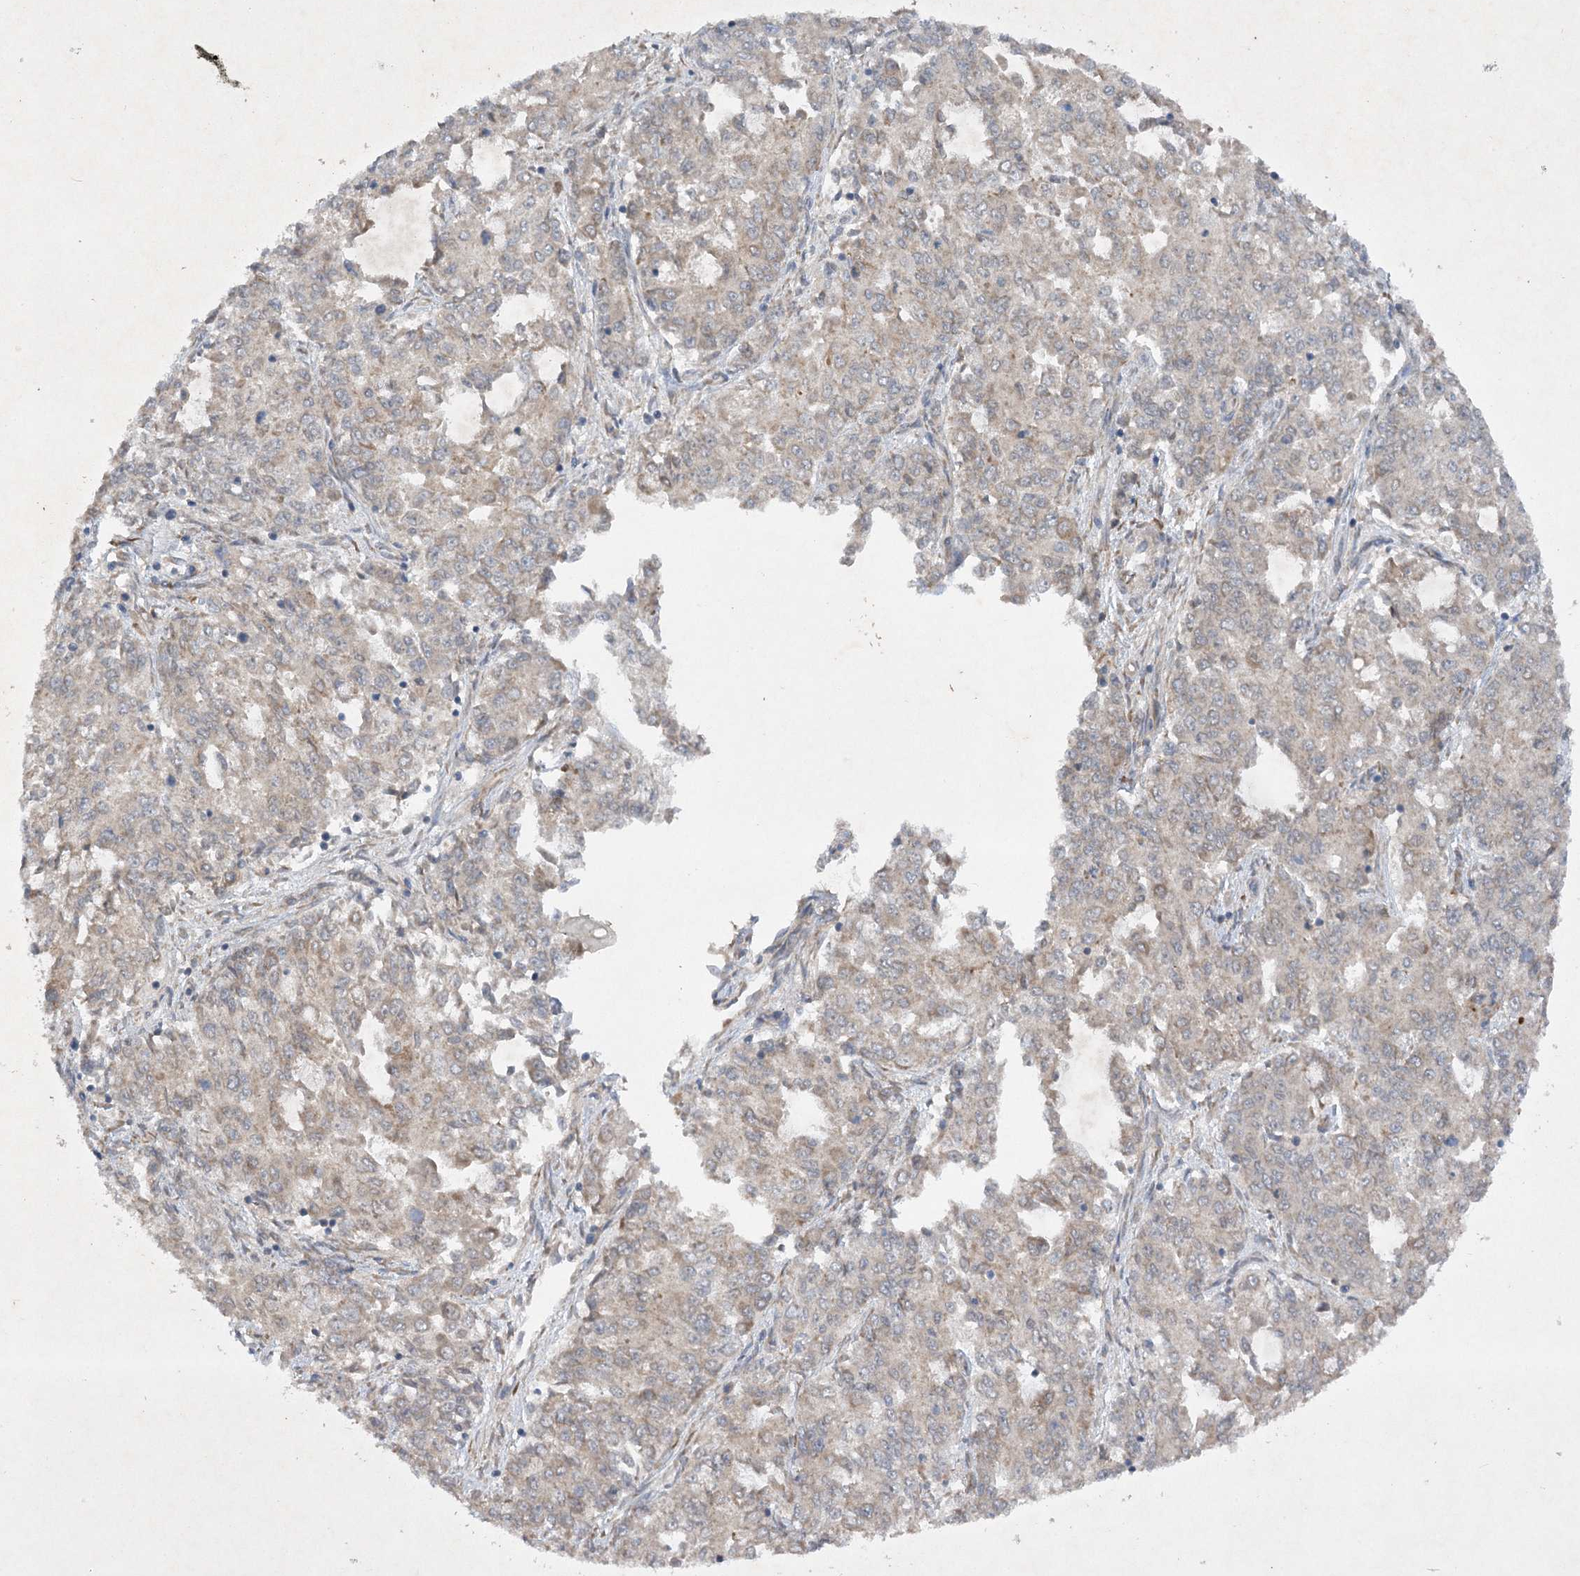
{"staining": {"intensity": "weak", "quantity": "25%-75%", "location": "cytoplasmic/membranous"}, "tissue": "endometrial cancer", "cell_type": "Tumor cells", "image_type": "cancer", "snomed": [{"axis": "morphology", "description": "Adenocarcinoma, NOS"}, {"axis": "topography", "description": "Endometrium"}], "caption": "Immunohistochemical staining of endometrial cancer shows weak cytoplasmic/membranous protein expression in approximately 25%-75% of tumor cells.", "gene": "TRAF3IP1", "patient": {"sex": "female", "age": 50}}